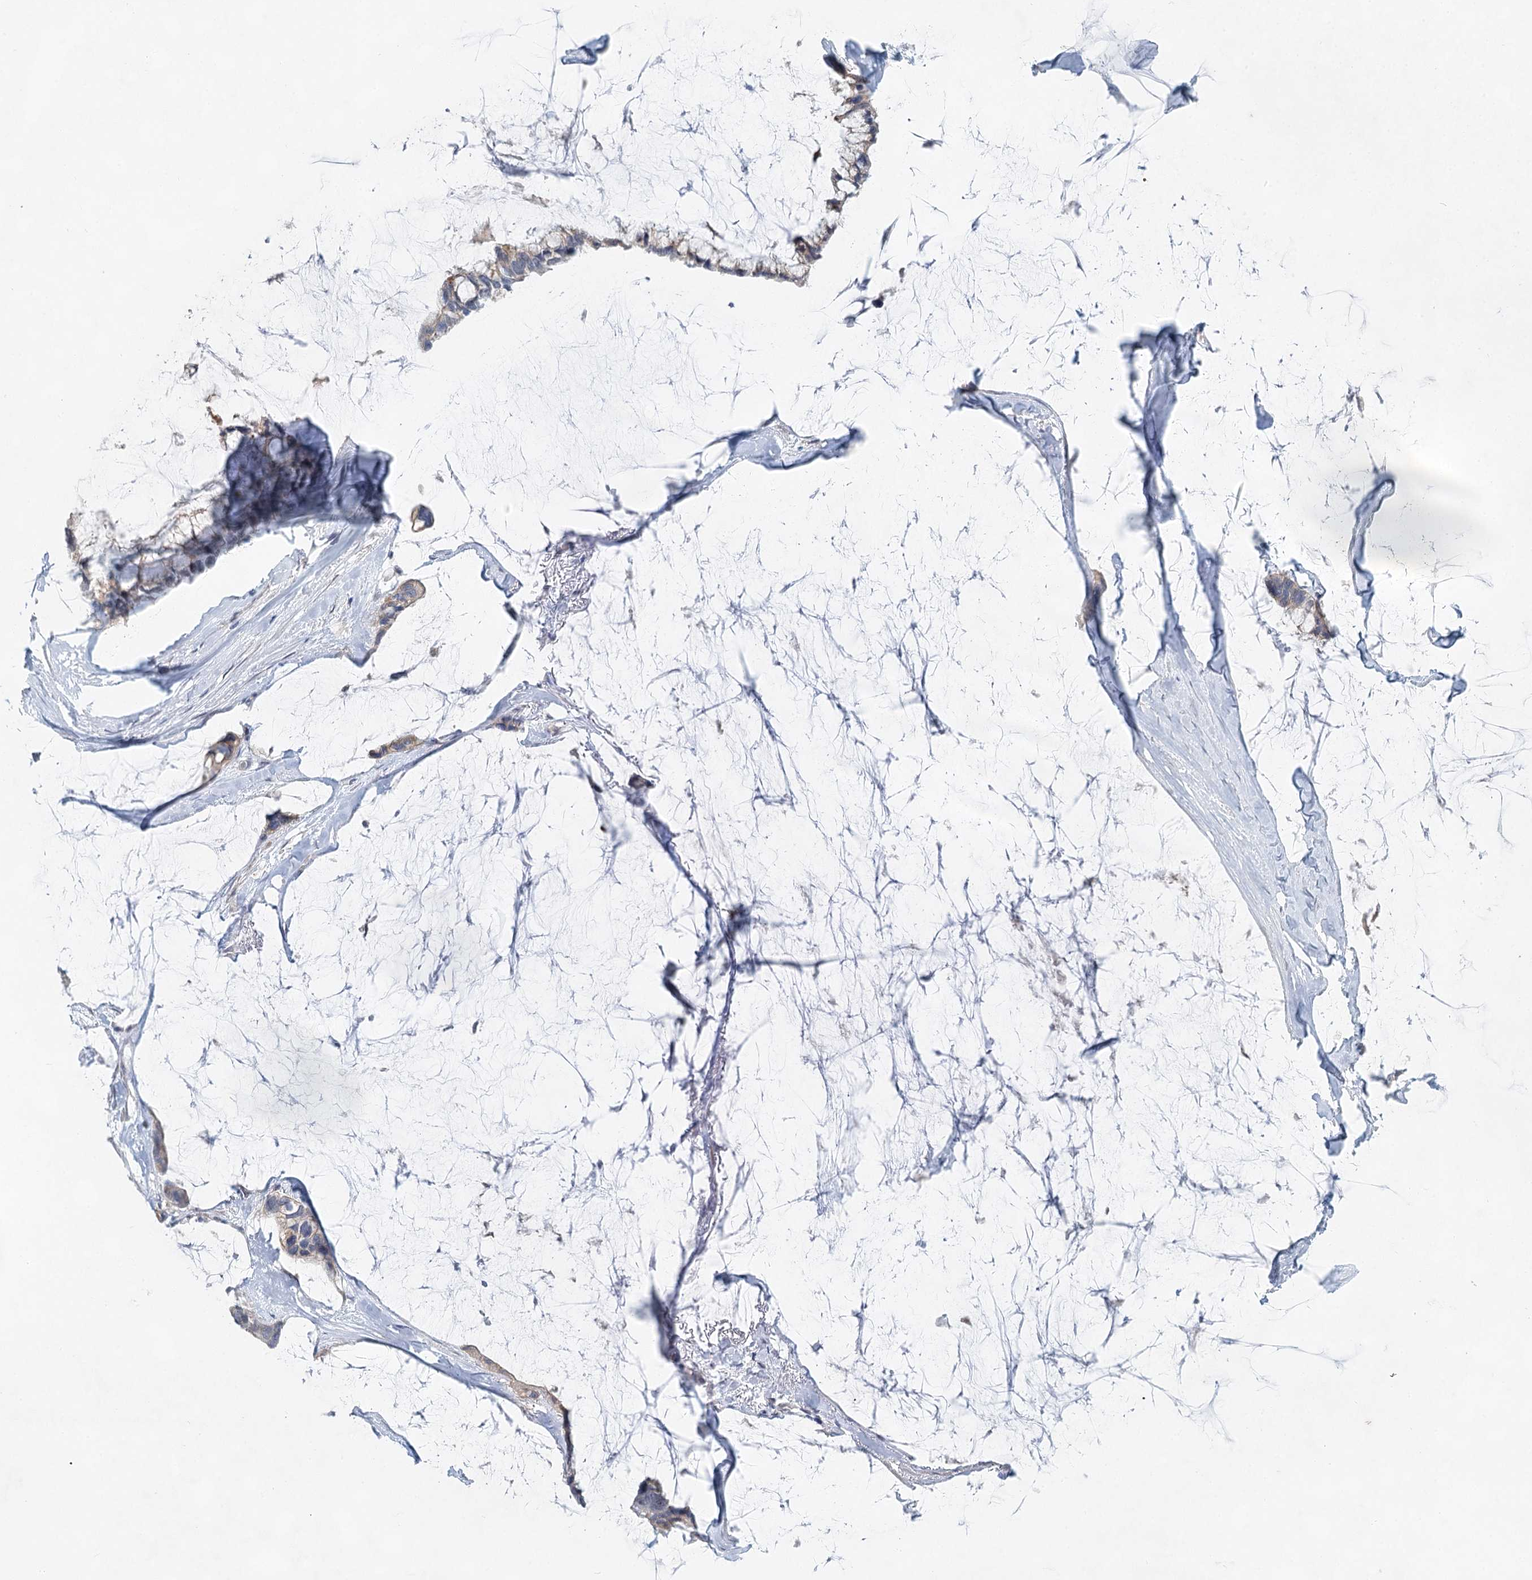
{"staining": {"intensity": "weak", "quantity": "<25%", "location": "cytoplasmic/membranous"}, "tissue": "ovarian cancer", "cell_type": "Tumor cells", "image_type": "cancer", "snomed": [{"axis": "morphology", "description": "Cystadenocarcinoma, mucinous, NOS"}, {"axis": "topography", "description": "Ovary"}], "caption": "There is no significant positivity in tumor cells of ovarian cancer (mucinous cystadenocarcinoma).", "gene": "BLTP1", "patient": {"sex": "female", "age": 39}}